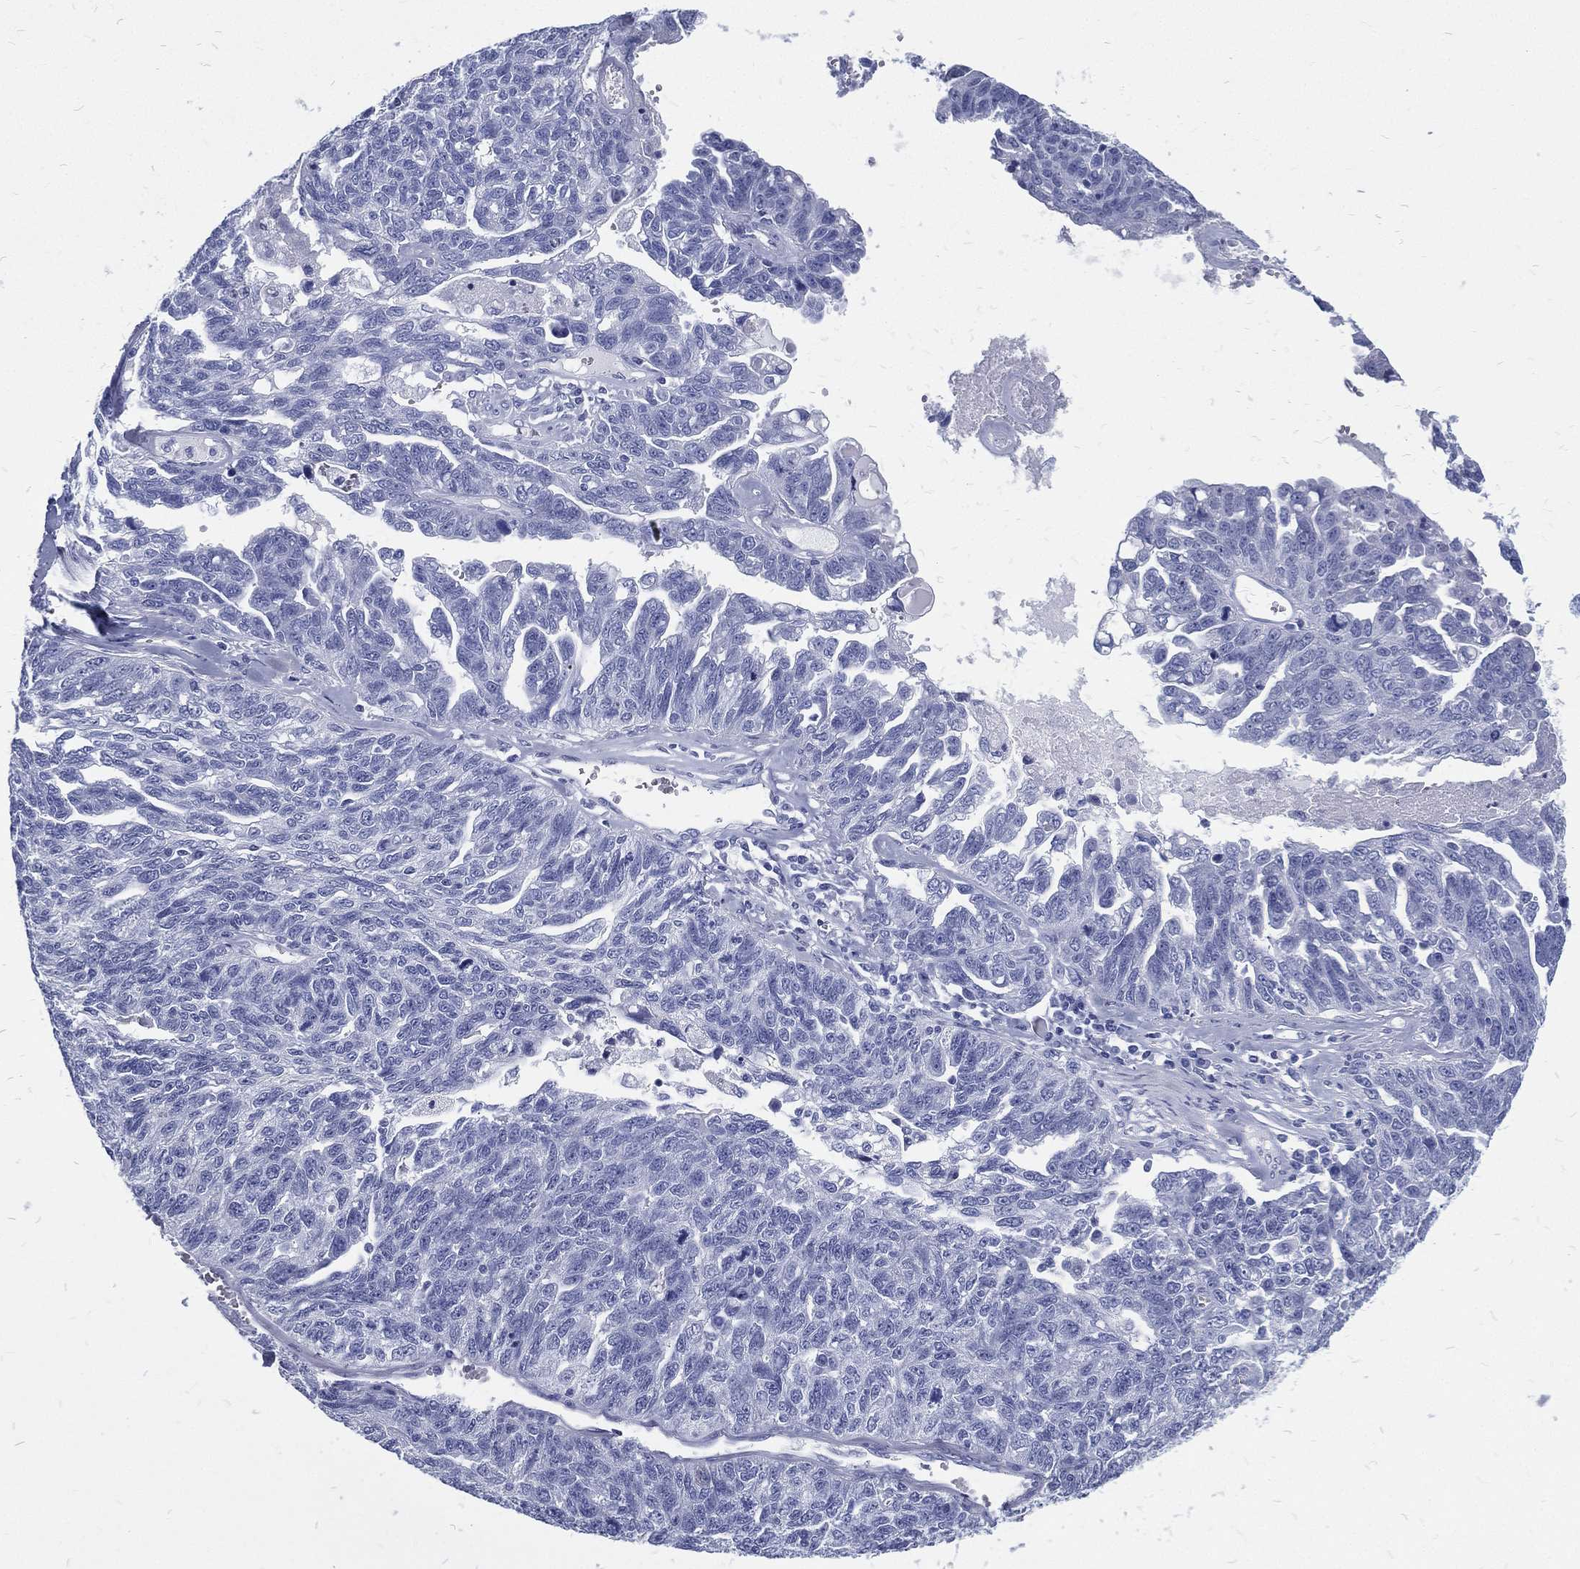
{"staining": {"intensity": "negative", "quantity": "none", "location": "none"}, "tissue": "ovarian cancer", "cell_type": "Tumor cells", "image_type": "cancer", "snomed": [{"axis": "morphology", "description": "Cystadenocarcinoma, serous, NOS"}, {"axis": "topography", "description": "Ovary"}], "caption": "This is a histopathology image of immunohistochemistry staining of serous cystadenocarcinoma (ovarian), which shows no staining in tumor cells.", "gene": "RSPH4A", "patient": {"sex": "female", "age": 71}}